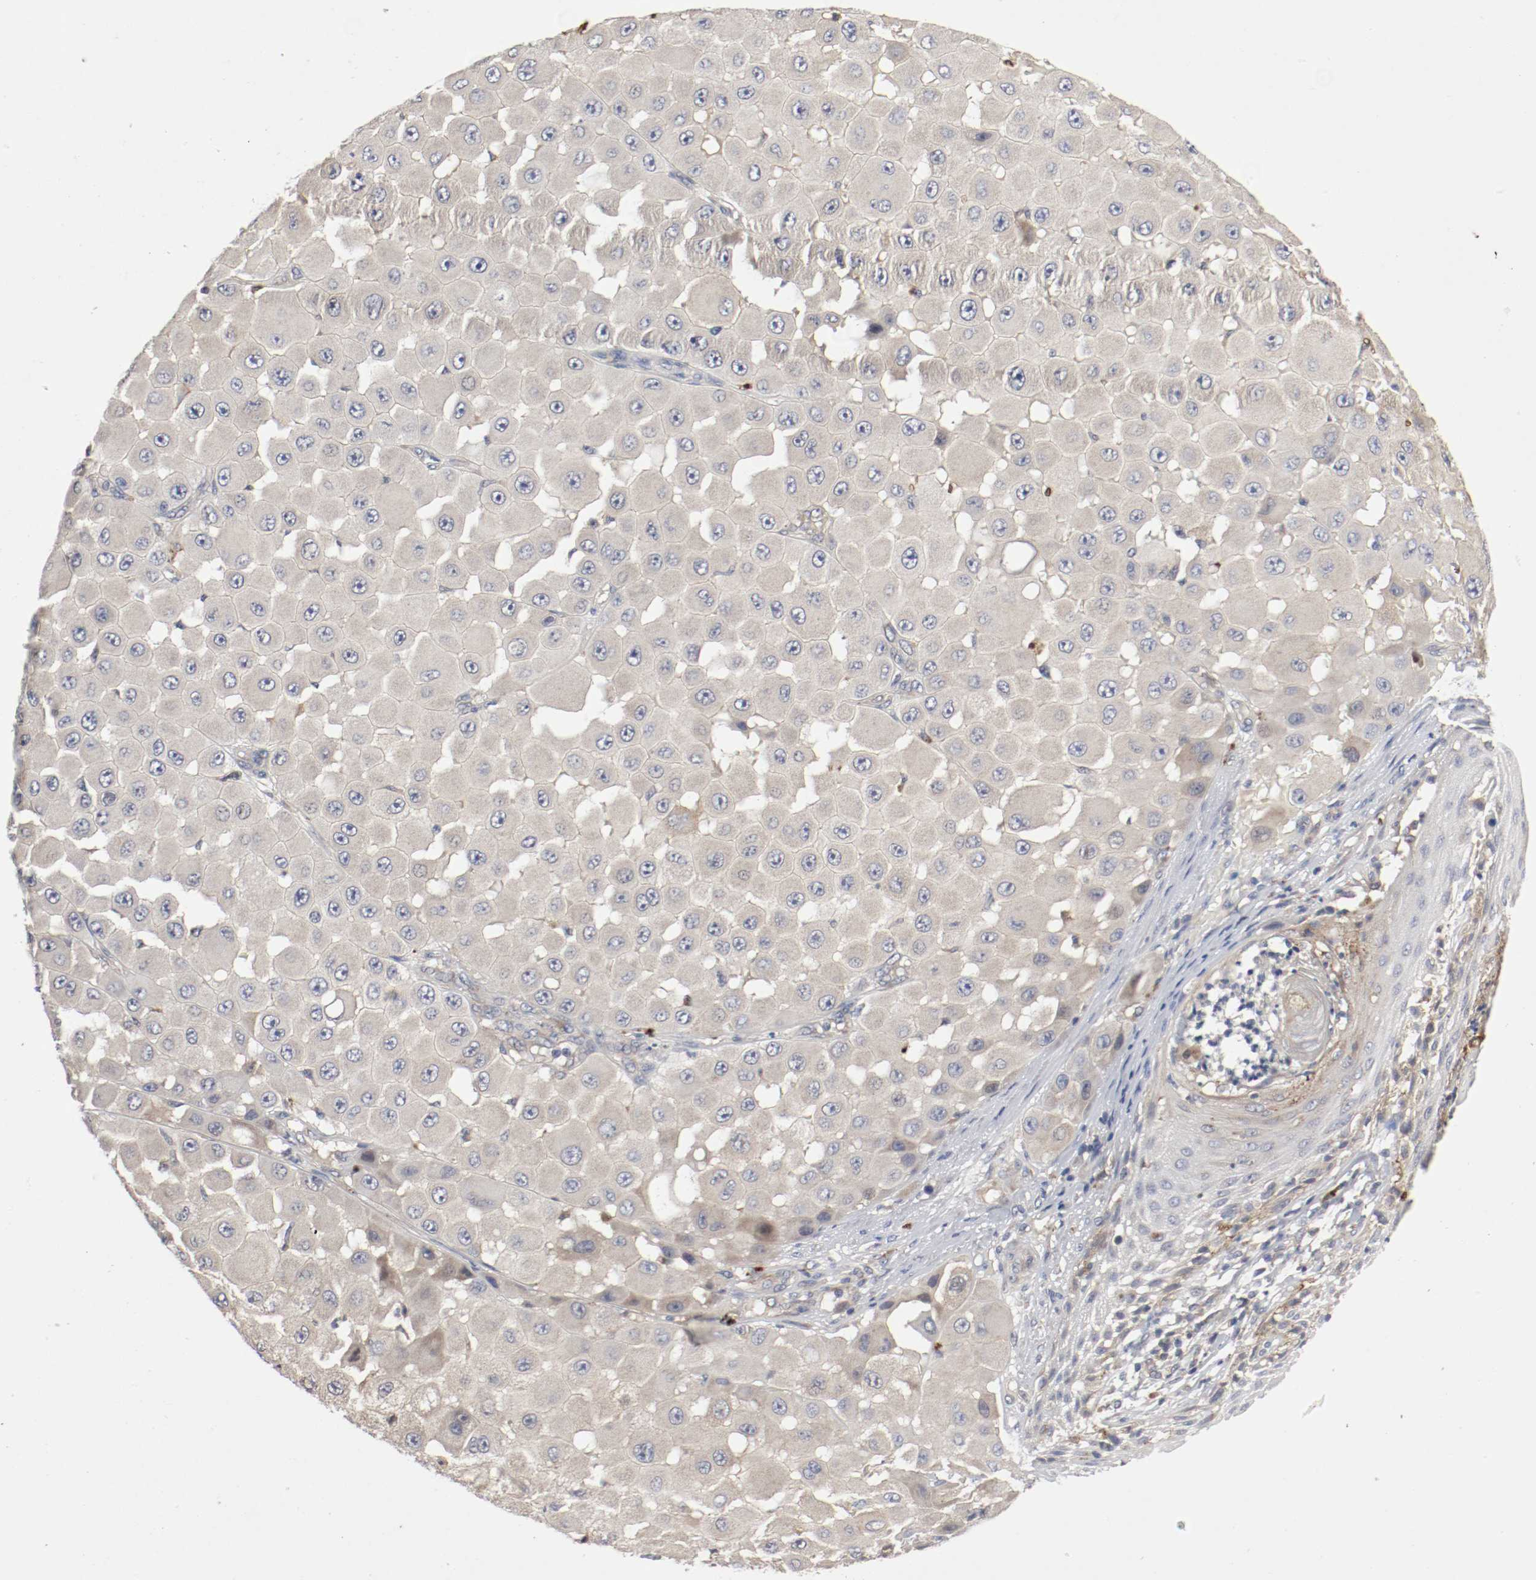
{"staining": {"intensity": "weak", "quantity": ">75%", "location": "cytoplasmic/membranous"}, "tissue": "melanoma", "cell_type": "Tumor cells", "image_type": "cancer", "snomed": [{"axis": "morphology", "description": "Malignant melanoma, NOS"}, {"axis": "topography", "description": "Skin"}], "caption": "Immunohistochemistry of malignant melanoma shows low levels of weak cytoplasmic/membranous expression in approximately >75% of tumor cells.", "gene": "REN", "patient": {"sex": "female", "age": 81}}